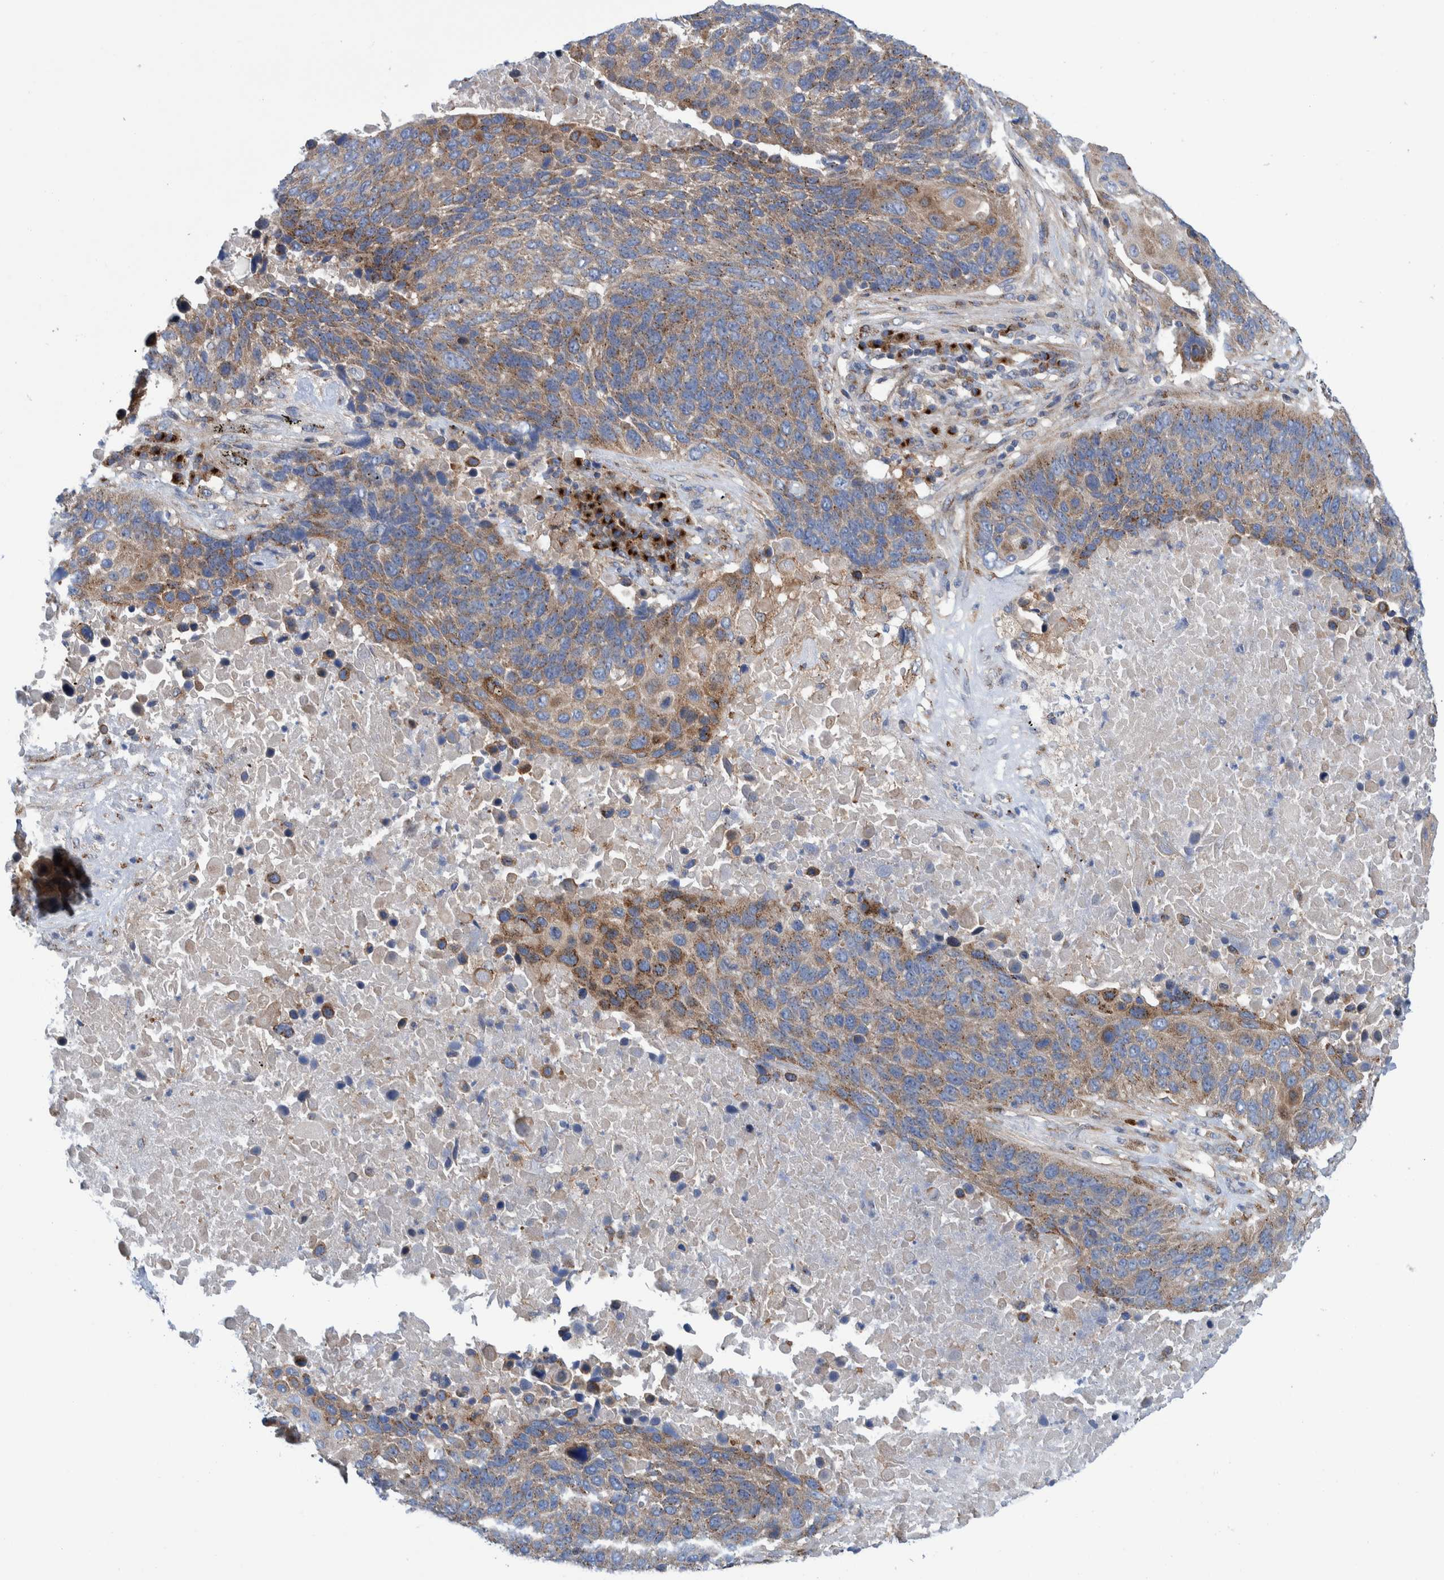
{"staining": {"intensity": "weak", "quantity": ">75%", "location": "cytoplasmic/membranous"}, "tissue": "lung cancer", "cell_type": "Tumor cells", "image_type": "cancer", "snomed": [{"axis": "morphology", "description": "Squamous cell carcinoma, NOS"}, {"axis": "topography", "description": "Lung"}], "caption": "A photomicrograph of human lung cancer stained for a protein shows weak cytoplasmic/membranous brown staining in tumor cells. Ihc stains the protein in brown and the nuclei are stained blue.", "gene": "TRIM58", "patient": {"sex": "male", "age": 66}}